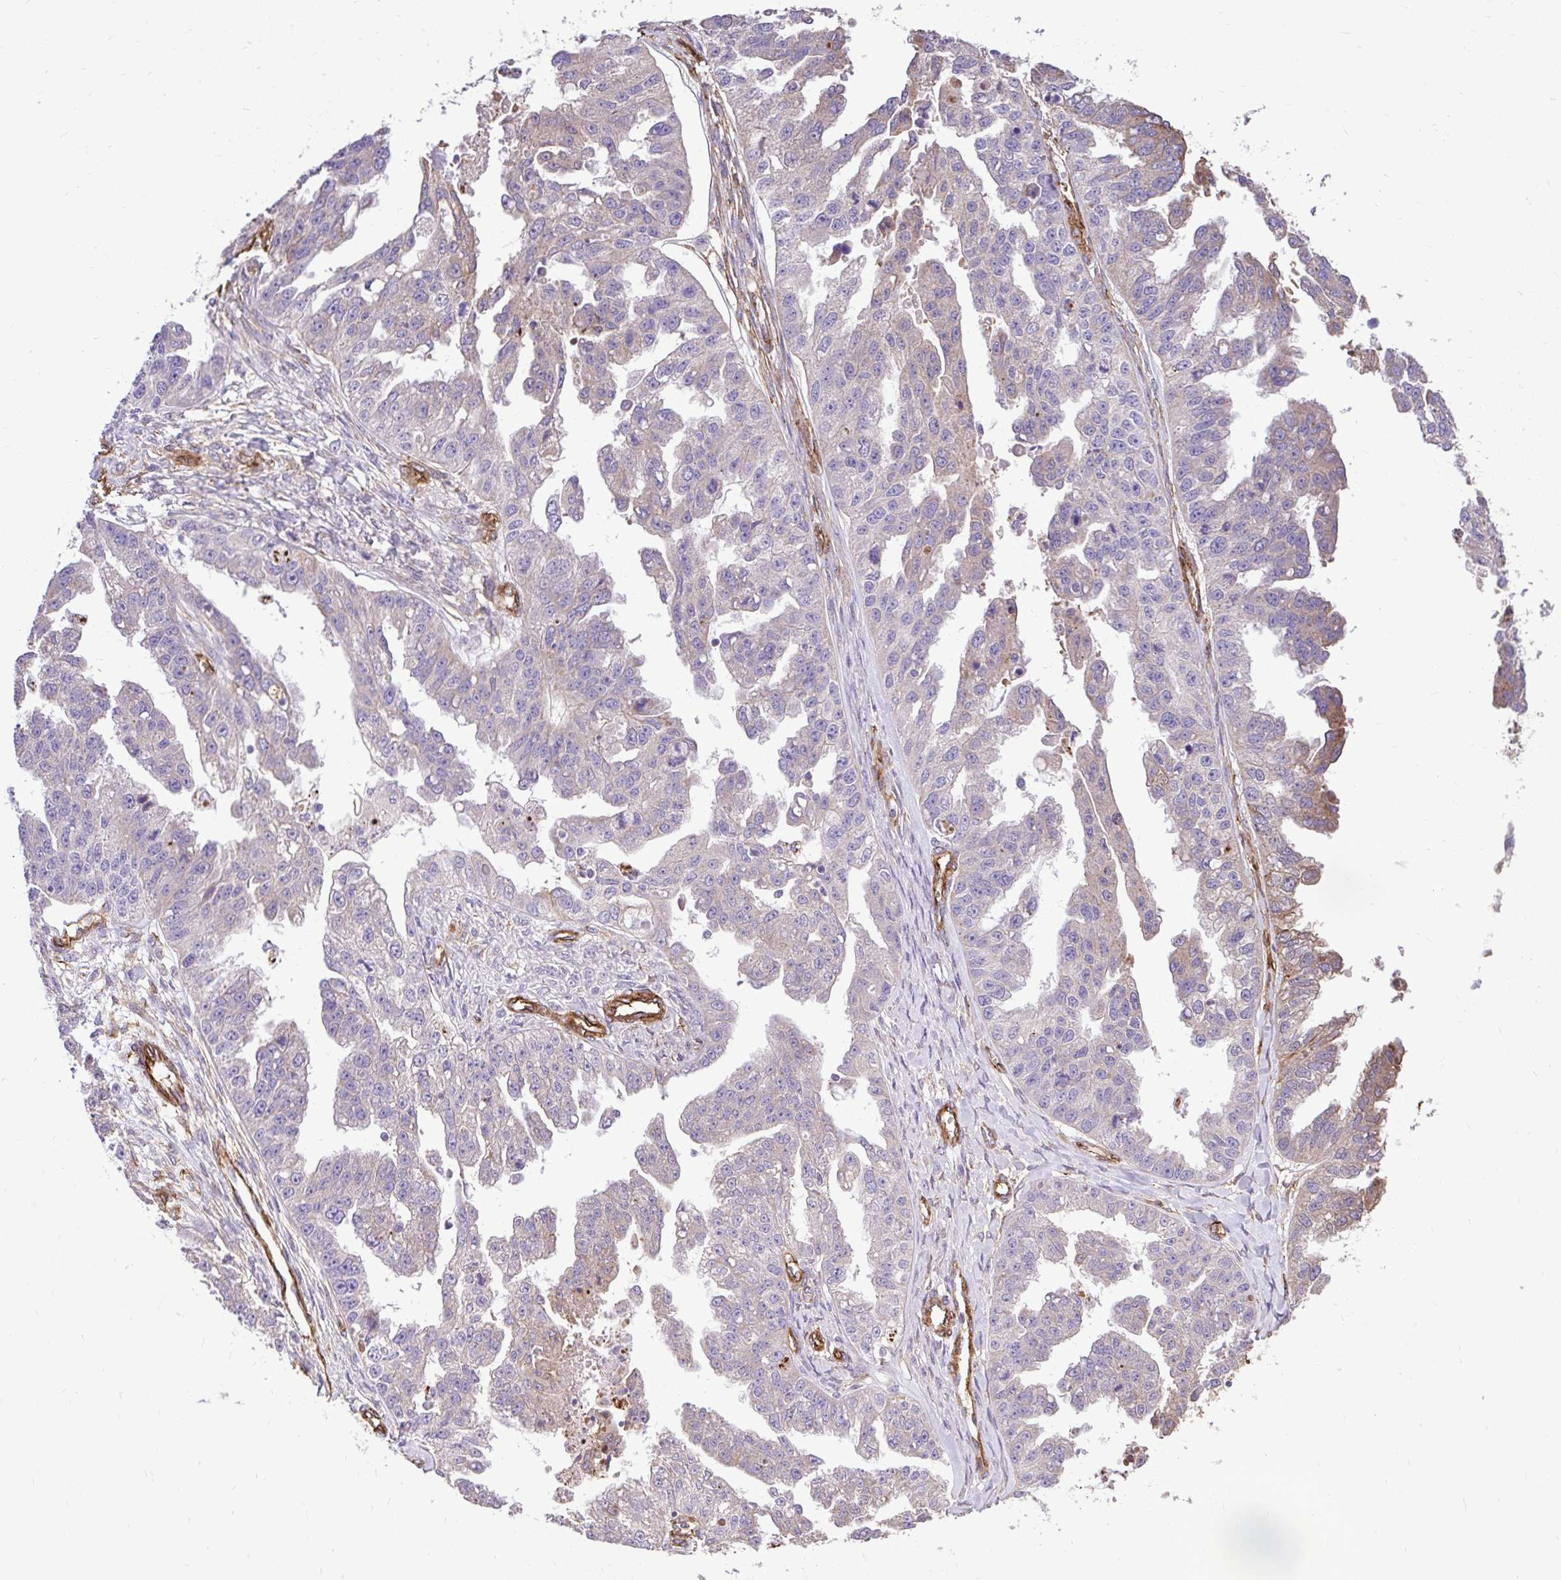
{"staining": {"intensity": "moderate", "quantity": "<25%", "location": "cytoplasmic/membranous"}, "tissue": "ovarian cancer", "cell_type": "Tumor cells", "image_type": "cancer", "snomed": [{"axis": "morphology", "description": "Cystadenocarcinoma, serous, NOS"}, {"axis": "topography", "description": "Ovary"}], "caption": "A histopathology image of human ovarian serous cystadenocarcinoma stained for a protein demonstrates moderate cytoplasmic/membranous brown staining in tumor cells.", "gene": "PTPRK", "patient": {"sex": "female", "age": 58}}